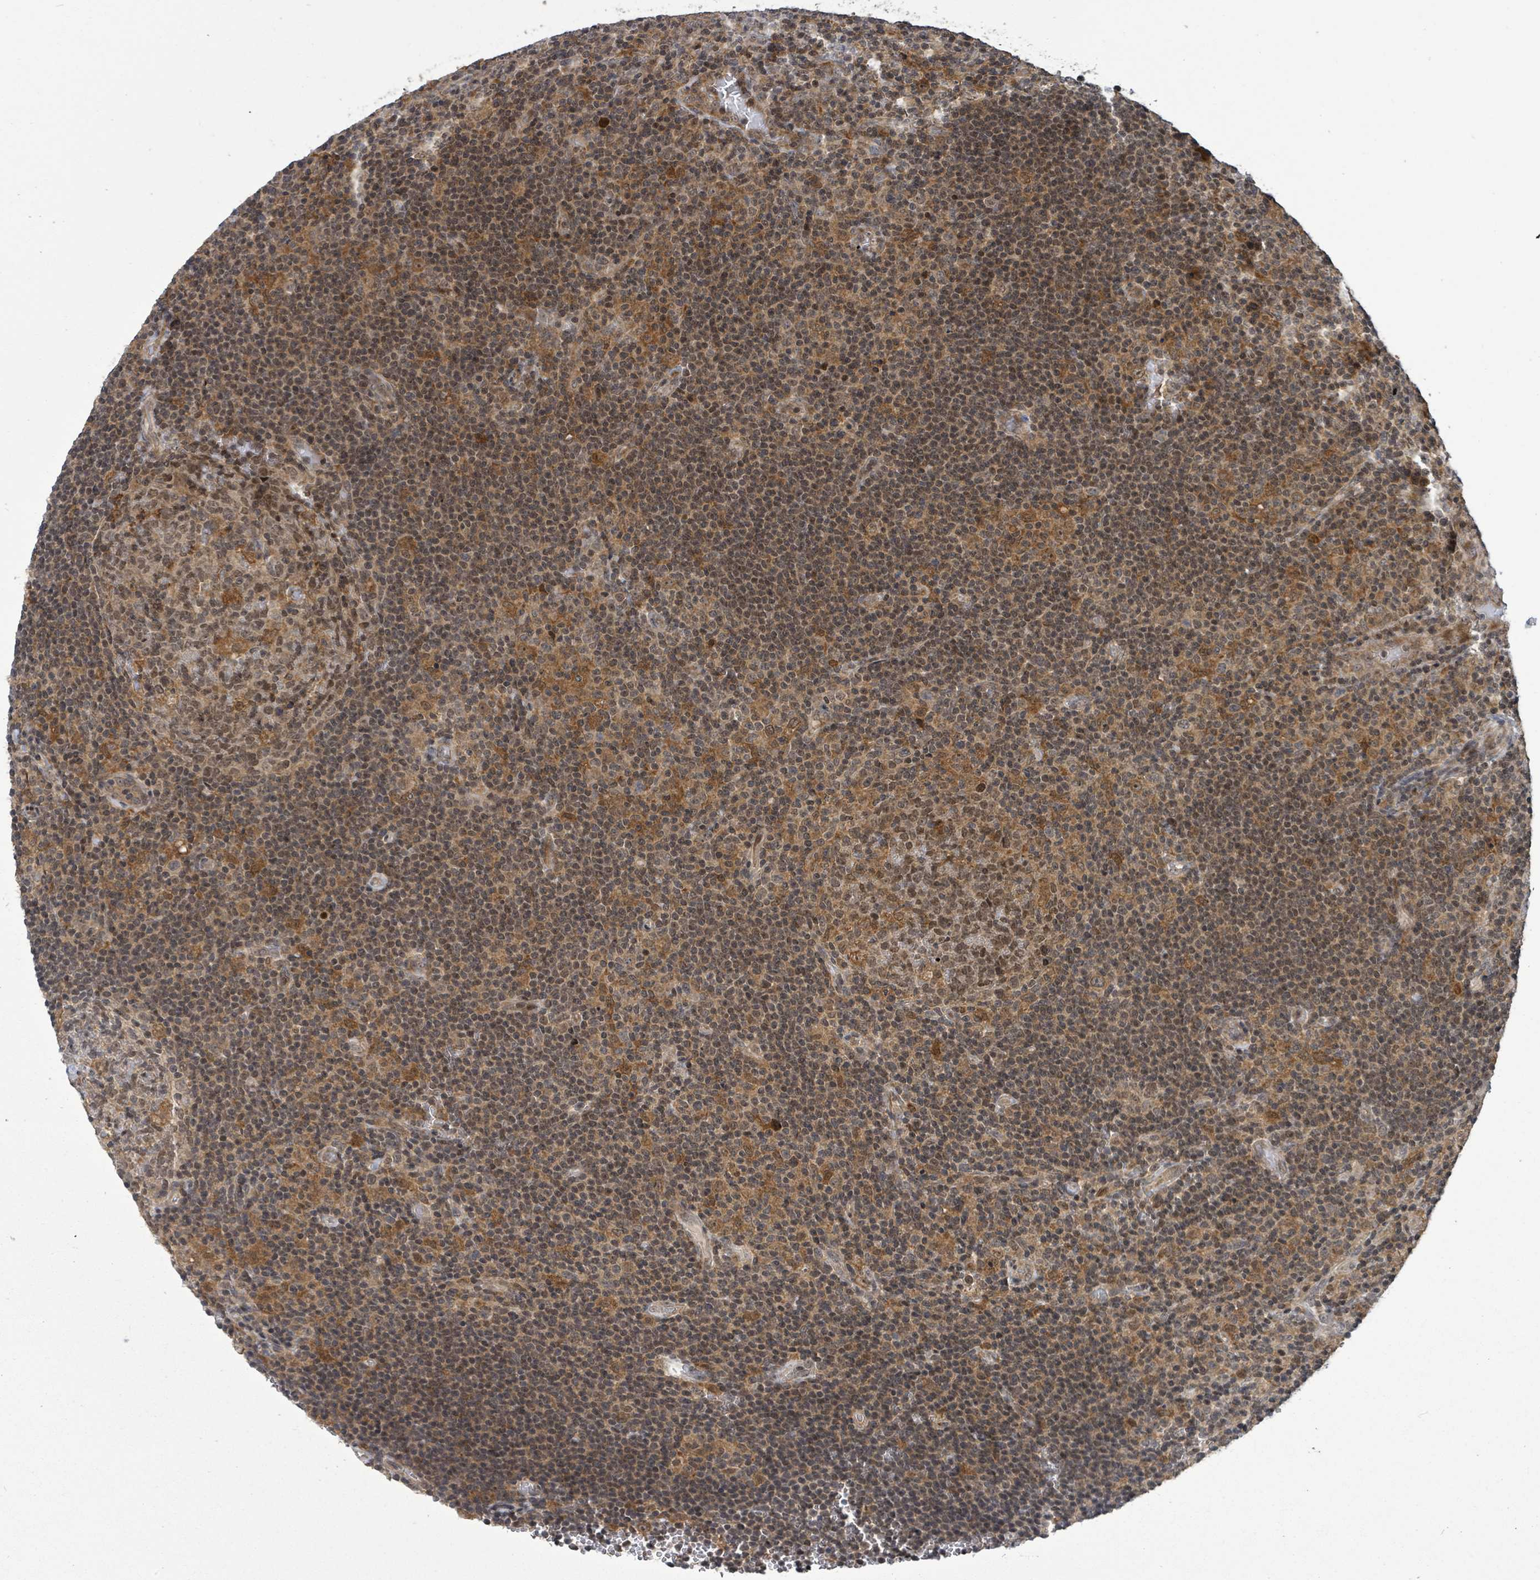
{"staining": {"intensity": "moderate", "quantity": "25%-75%", "location": "cytoplasmic/membranous"}, "tissue": "lymphoma", "cell_type": "Tumor cells", "image_type": "cancer", "snomed": [{"axis": "morphology", "description": "Hodgkin's disease, NOS"}, {"axis": "topography", "description": "Lymph node"}], "caption": "Protein staining of lymphoma tissue displays moderate cytoplasmic/membranous positivity in approximately 25%-75% of tumor cells.", "gene": "FBXO6", "patient": {"sex": "female", "age": 57}}